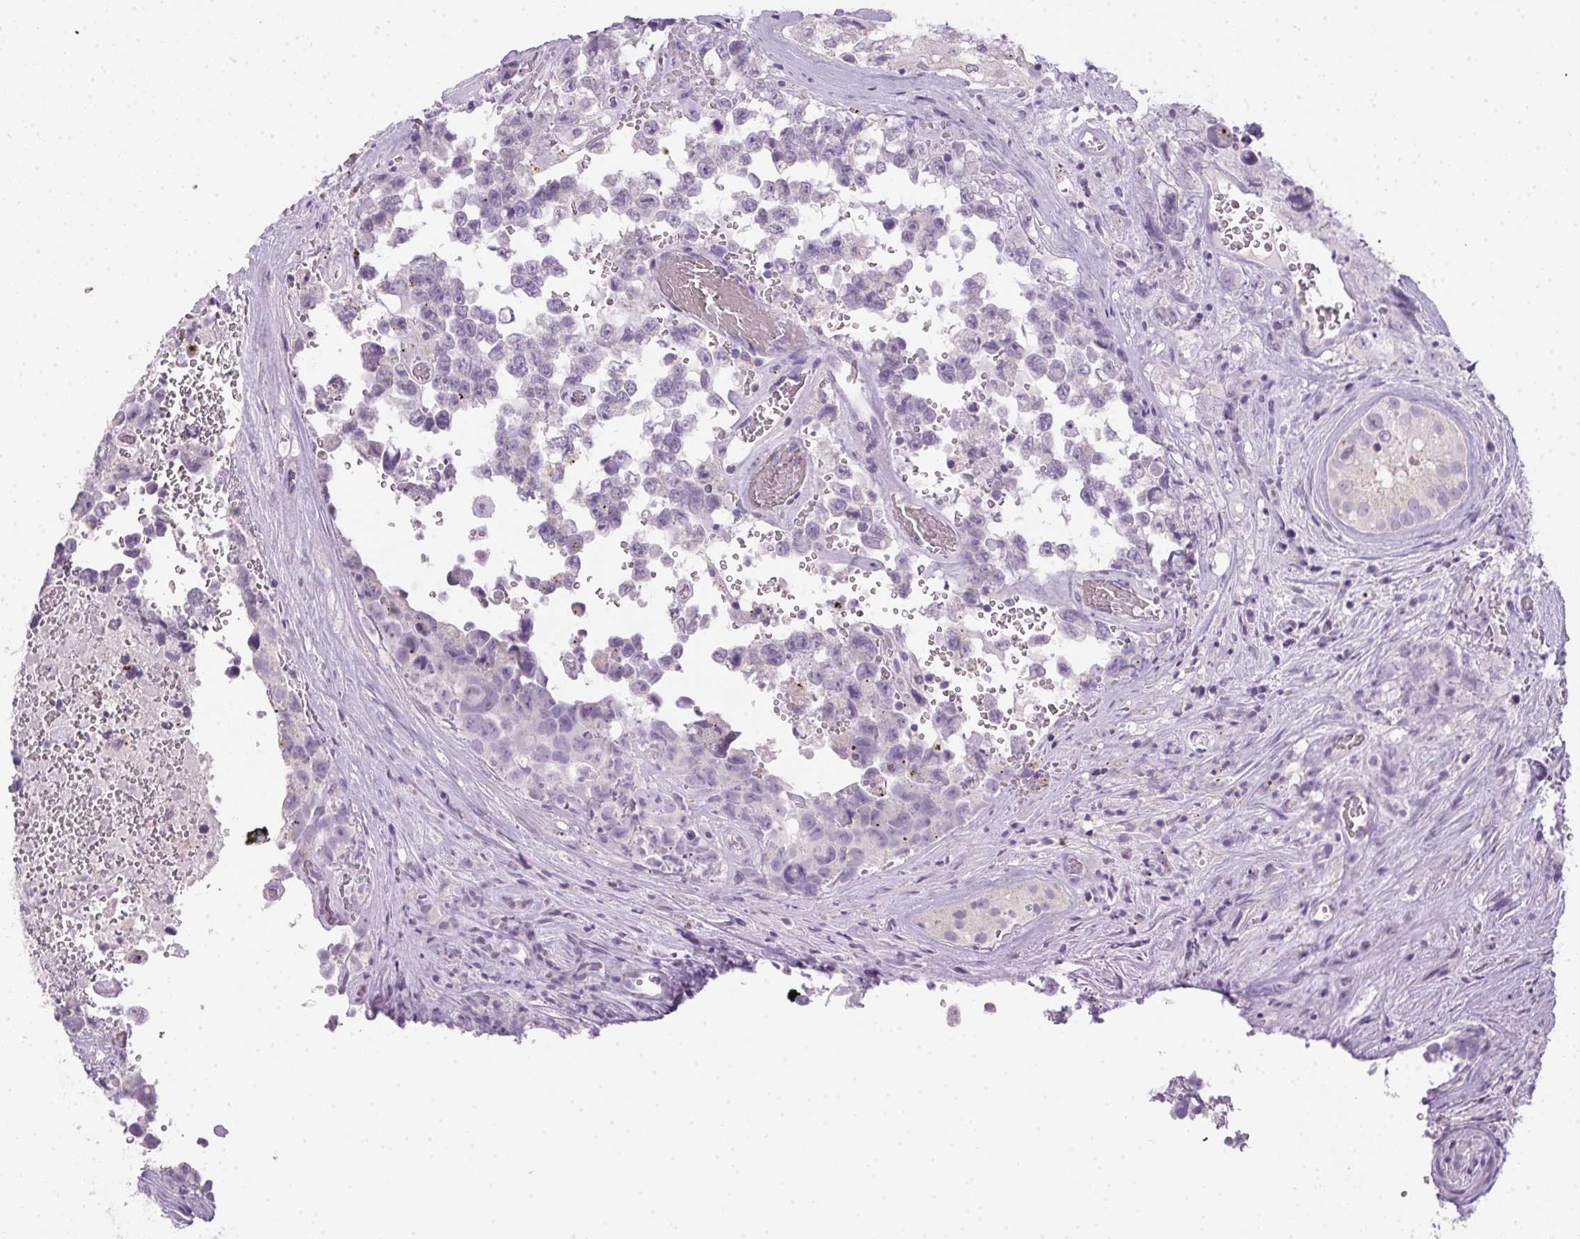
{"staining": {"intensity": "negative", "quantity": "none", "location": "none"}, "tissue": "testis cancer", "cell_type": "Tumor cells", "image_type": "cancer", "snomed": [{"axis": "morphology", "description": "Carcinoma, Embryonal, NOS"}, {"axis": "topography", "description": "Testis"}], "caption": "The image exhibits no staining of tumor cells in testis embryonal carcinoma. (DAB (3,3'-diaminobenzidine) immunohistochemistry (IHC) with hematoxylin counter stain).", "gene": "POPDC2", "patient": {"sex": "male", "age": 18}}